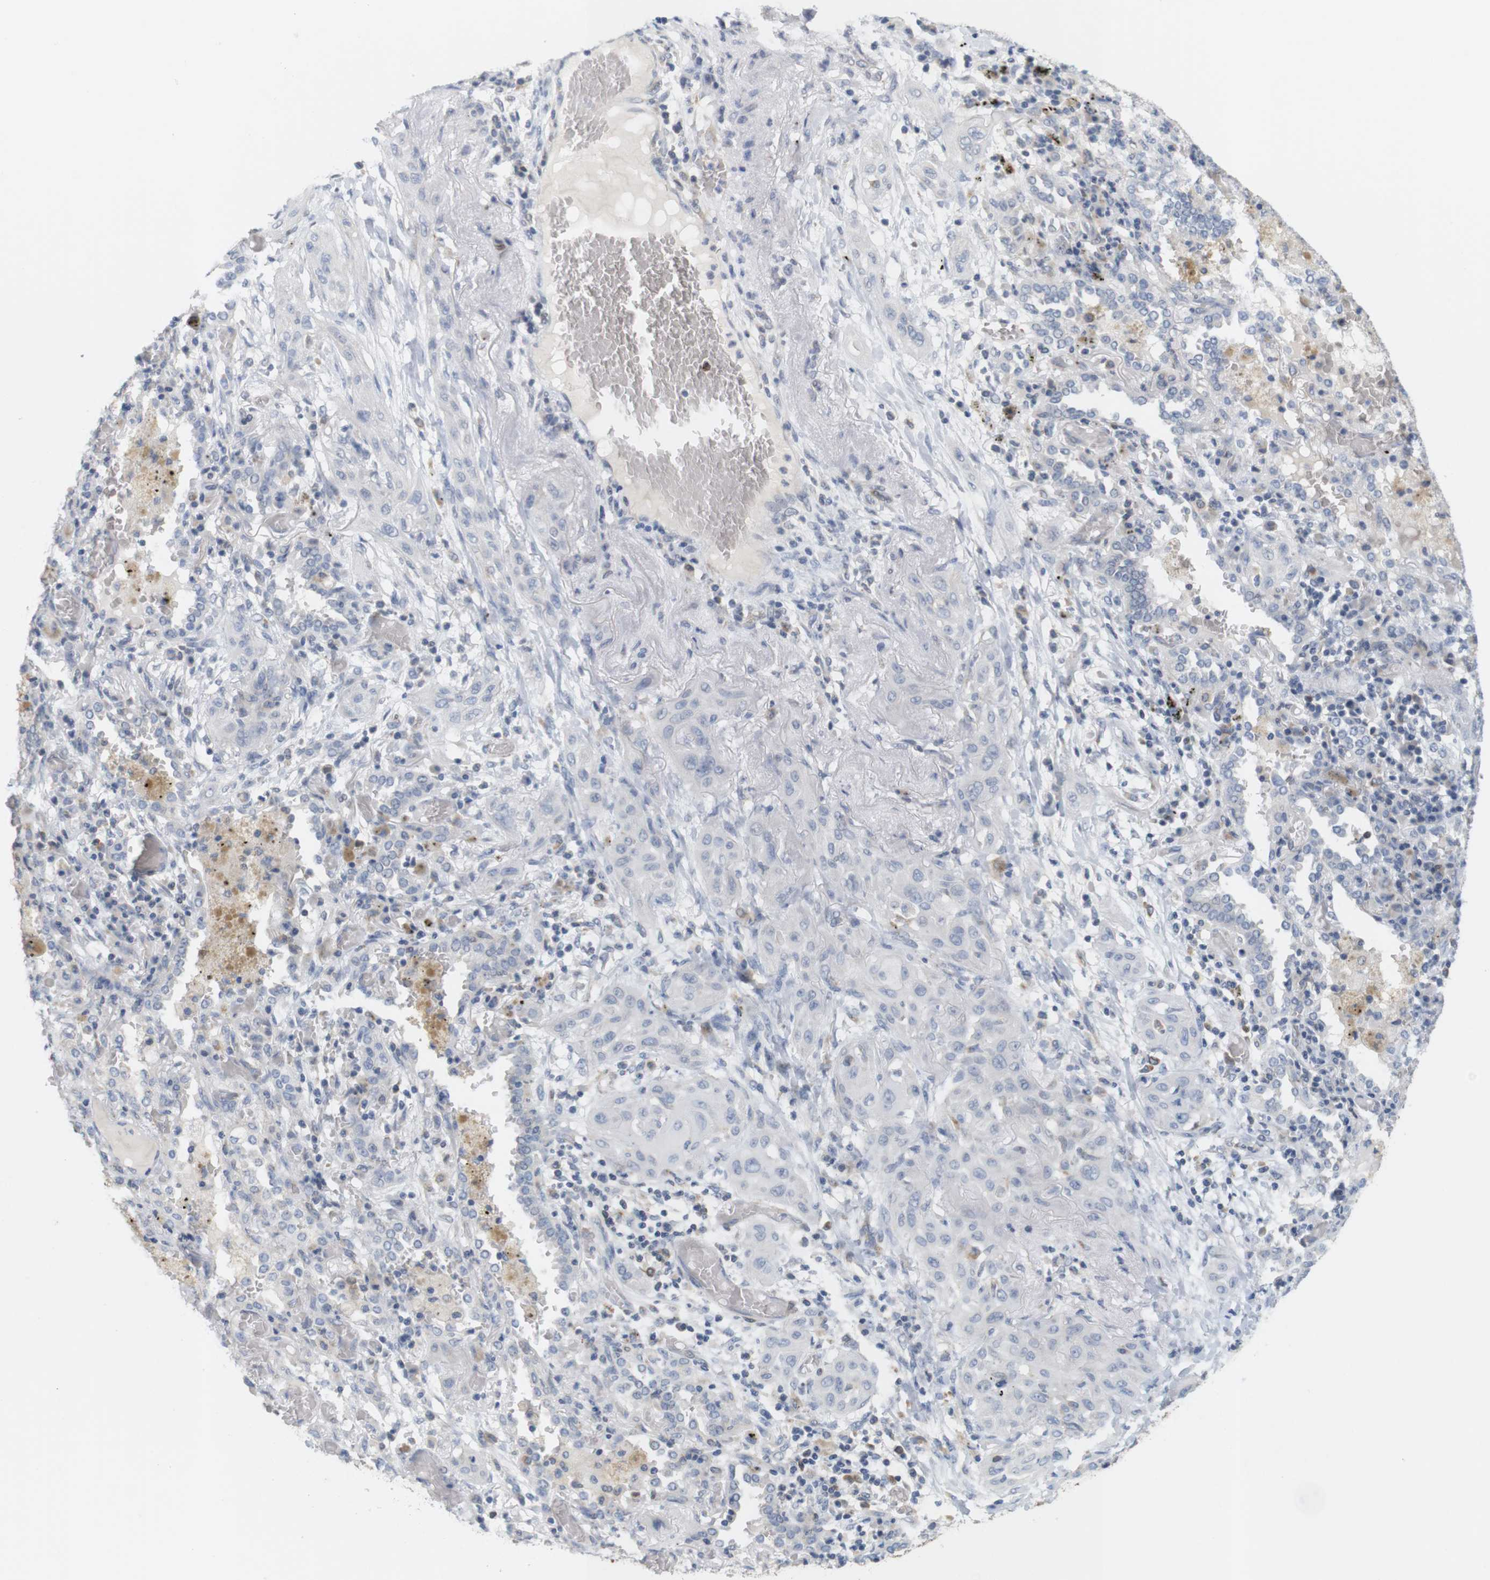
{"staining": {"intensity": "negative", "quantity": "none", "location": "none"}, "tissue": "lung cancer", "cell_type": "Tumor cells", "image_type": "cancer", "snomed": [{"axis": "morphology", "description": "Squamous cell carcinoma, NOS"}, {"axis": "topography", "description": "Lung"}], "caption": "The photomicrograph shows no significant positivity in tumor cells of squamous cell carcinoma (lung).", "gene": "ITPR1", "patient": {"sex": "female", "age": 47}}